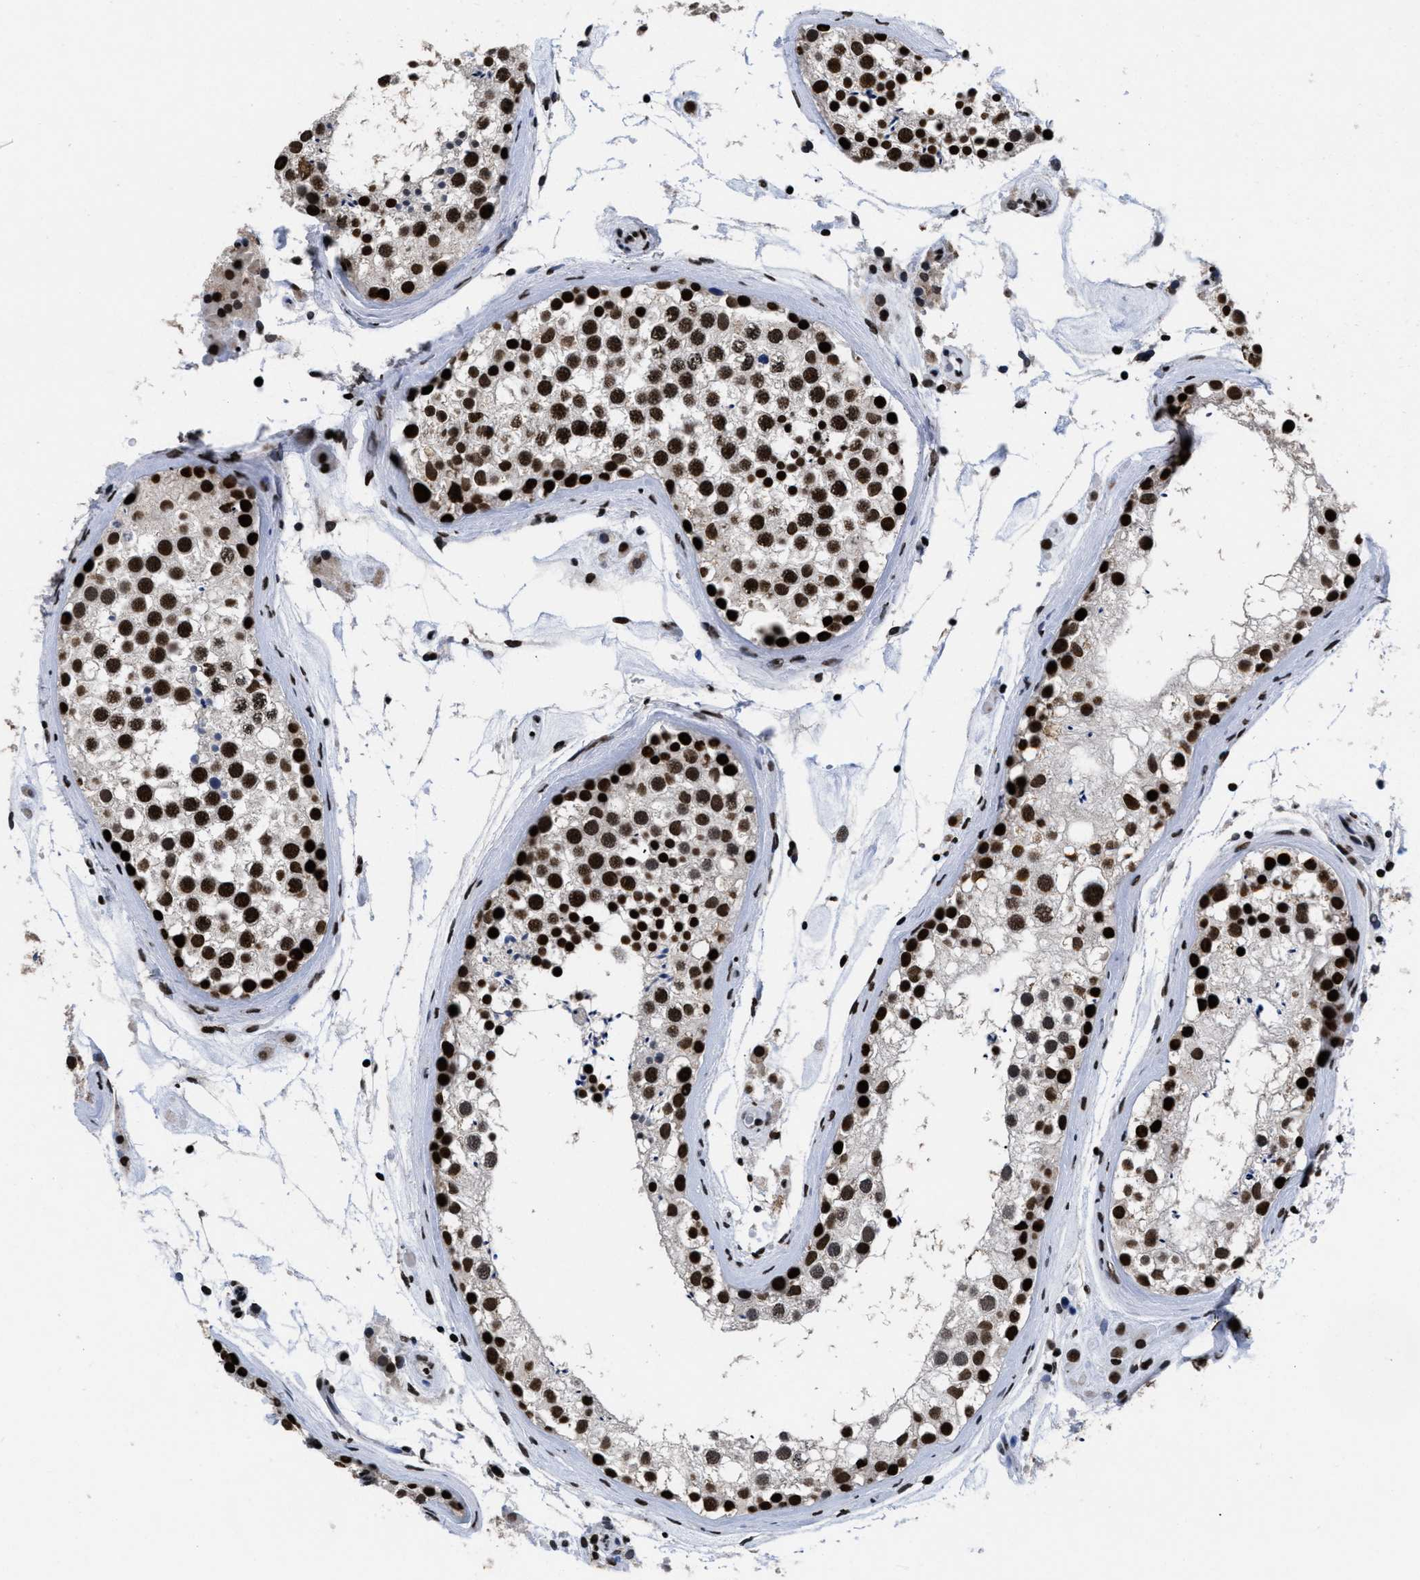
{"staining": {"intensity": "strong", "quantity": ">75%", "location": "nuclear"}, "tissue": "testis", "cell_type": "Cells in seminiferous ducts", "image_type": "normal", "snomed": [{"axis": "morphology", "description": "Normal tissue, NOS"}, {"axis": "topography", "description": "Testis"}], "caption": "Protein staining shows strong nuclear positivity in about >75% of cells in seminiferous ducts in unremarkable testis. (Stains: DAB (3,3'-diaminobenzidine) in brown, nuclei in blue, Microscopy: brightfield microscopy at high magnification).", "gene": "CALHM3", "patient": {"sex": "male", "age": 46}}